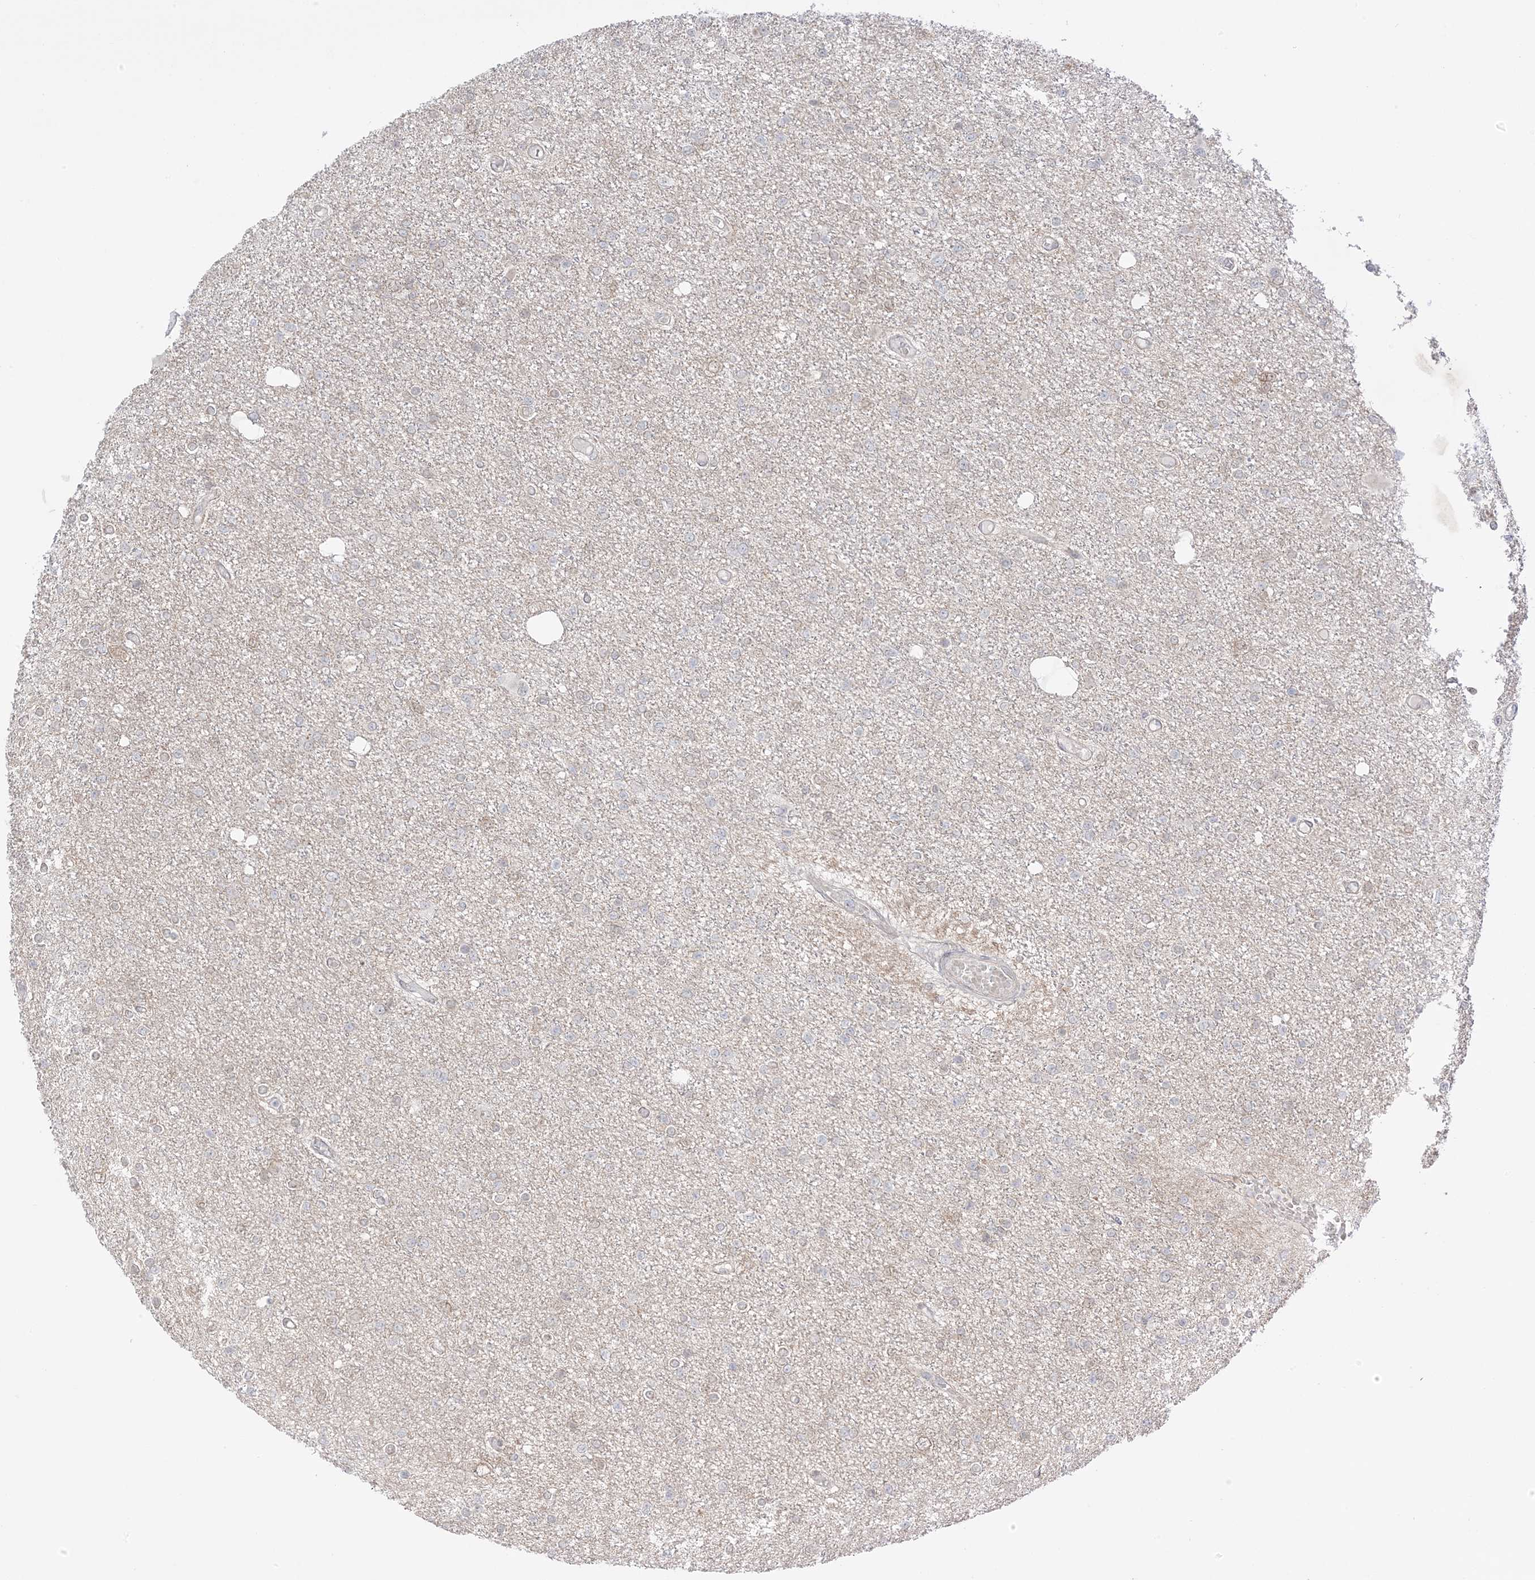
{"staining": {"intensity": "weak", "quantity": "<25%", "location": "cytoplasmic/membranous"}, "tissue": "glioma", "cell_type": "Tumor cells", "image_type": "cancer", "snomed": [{"axis": "morphology", "description": "Glioma, malignant, Low grade"}, {"axis": "topography", "description": "Brain"}], "caption": "A high-resolution image shows immunohistochemistry (IHC) staining of glioma, which exhibits no significant staining in tumor cells.", "gene": "UBE2E2", "patient": {"sex": "female", "age": 22}}